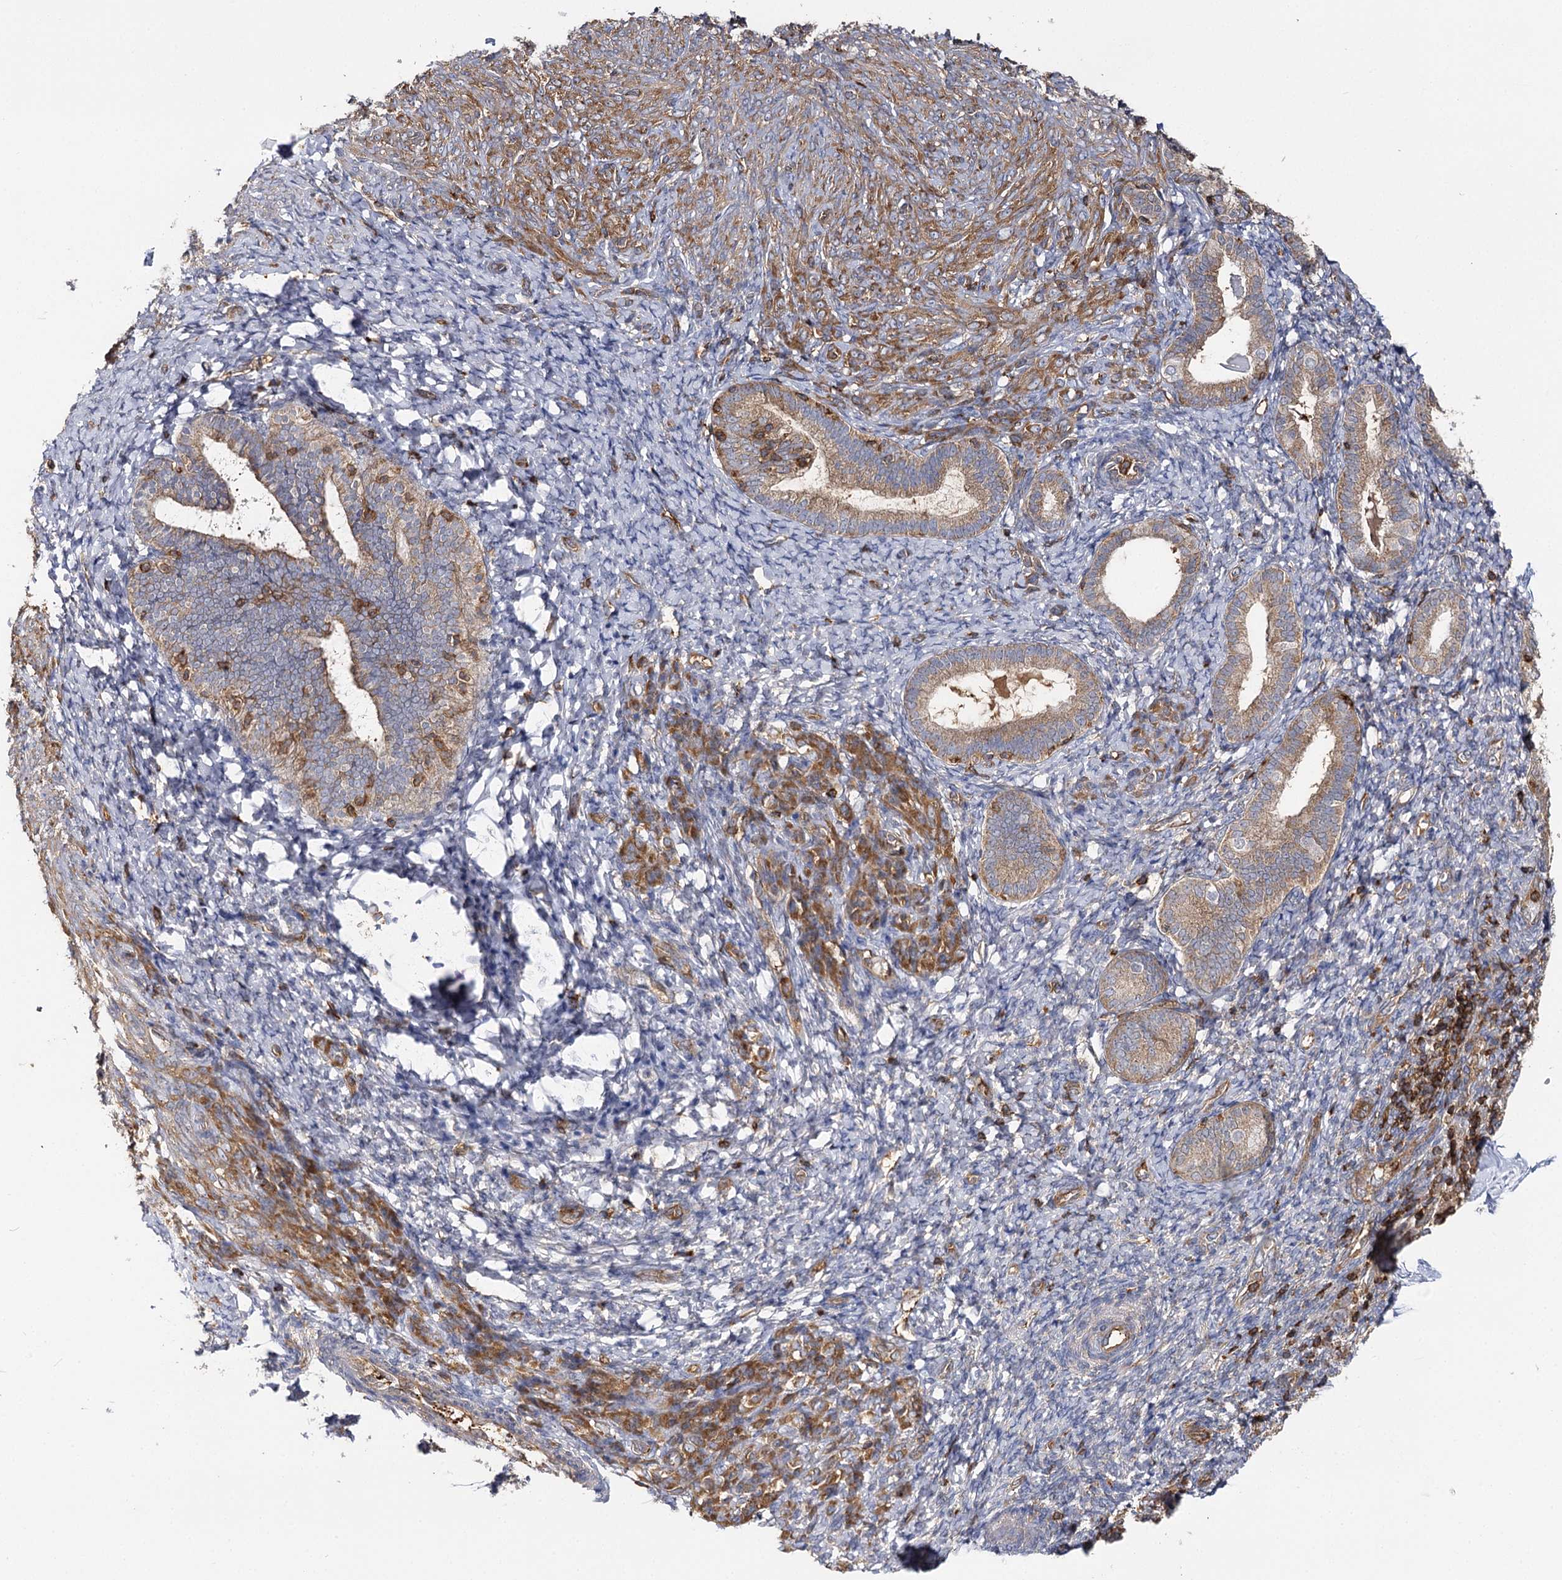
{"staining": {"intensity": "moderate", "quantity": "<25%", "location": "cytoplasmic/membranous"}, "tissue": "endometrium", "cell_type": "Cells in endometrial stroma", "image_type": "normal", "snomed": [{"axis": "morphology", "description": "Normal tissue, NOS"}, {"axis": "topography", "description": "Endometrium"}], "caption": "Immunohistochemistry image of normal endometrium: endometrium stained using immunohistochemistry (IHC) displays low levels of moderate protein expression localized specifically in the cytoplasmic/membranous of cells in endometrial stroma, appearing as a cytoplasmic/membranous brown color.", "gene": "SEC24B", "patient": {"sex": "female", "age": 72}}